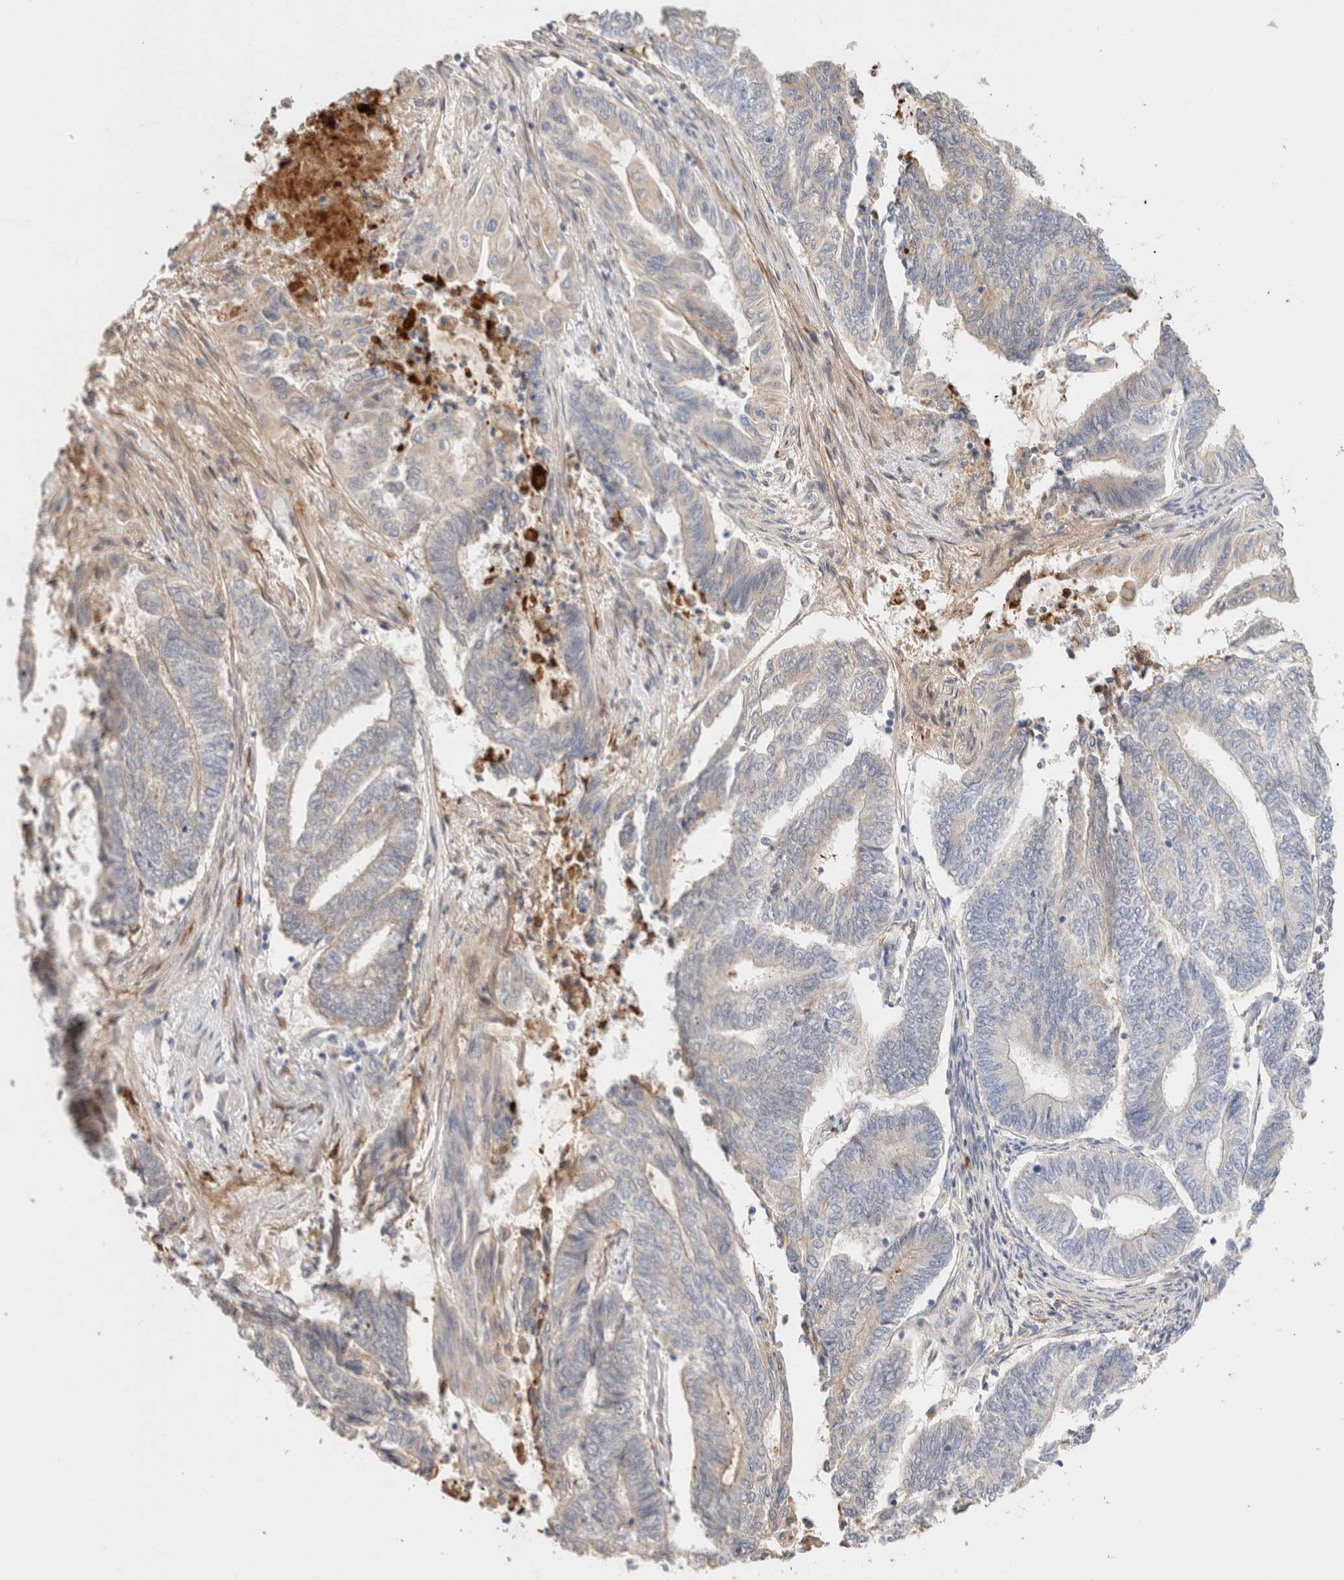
{"staining": {"intensity": "negative", "quantity": "none", "location": "none"}, "tissue": "endometrial cancer", "cell_type": "Tumor cells", "image_type": "cancer", "snomed": [{"axis": "morphology", "description": "Adenocarcinoma, NOS"}, {"axis": "topography", "description": "Uterus"}, {"axis": "topography", "description": "Endometrium"}], "caption": "Immunohistochemistry (IHC) image of adenocarcinoma (endometrial) stained for a protein (brown), which displays no expression in tumor cells.", "gene": "PROS1", "patient": {"sex": "female", "age": 70}}